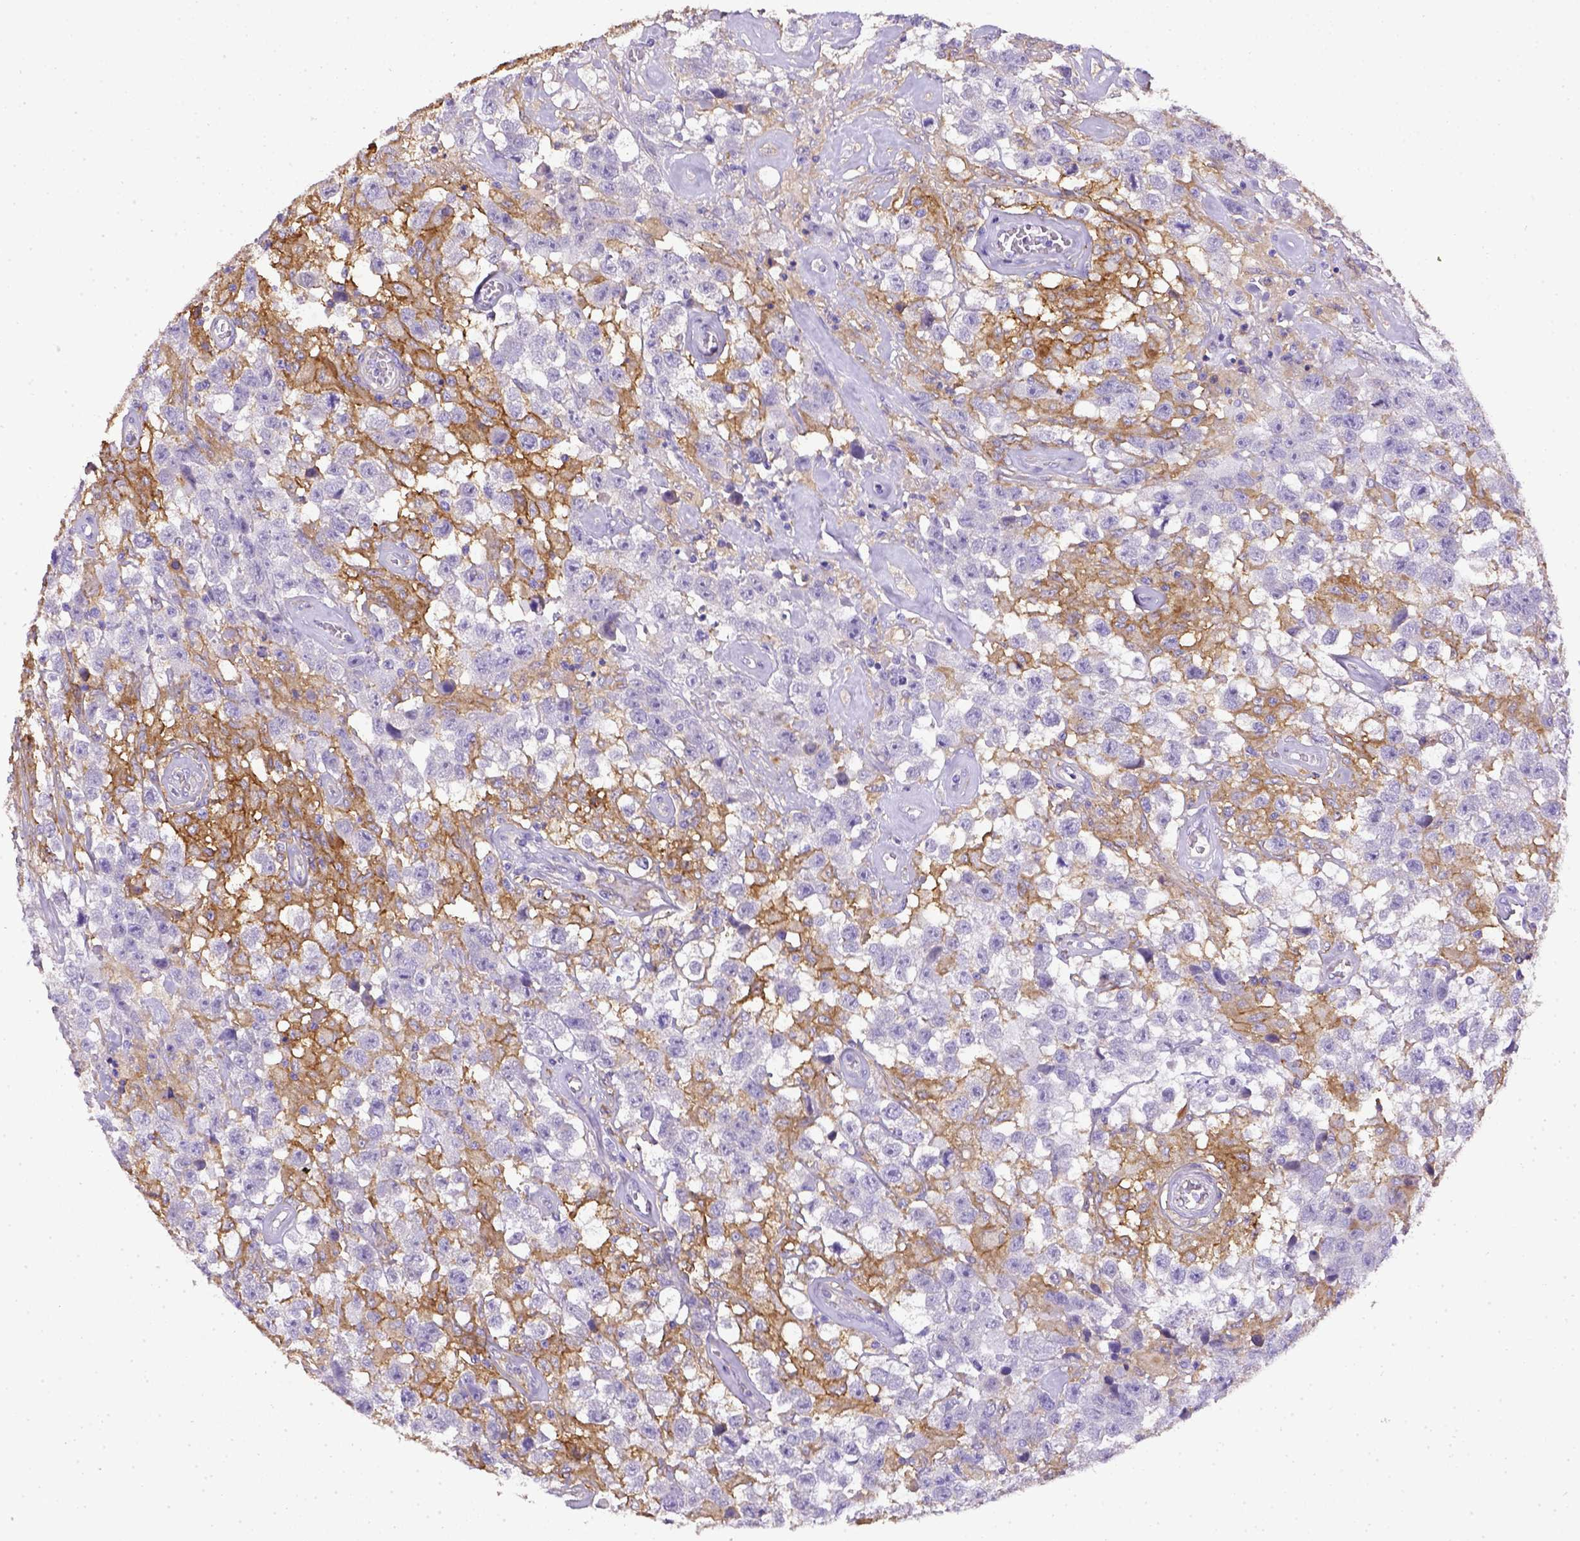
{"staining": {"intensity": "negative", "quantity": "none", "location": "none"}, "tissue": "testis cancer", "cell_type": "Tumor cells", "image_type": "cancer", "snomed": [{"axis": "morphology", "description": "Seminoma, NOS"}, {"axis": "topography", "description": "Testis"}], "caption": "Immunohistochemistry (IHC) micrograph of human testis seminoma stained for a protein (brown), which reveals no staining in tumor cells.", "gene": "CD40", "patient": {"sex": "male", "age": 43}}